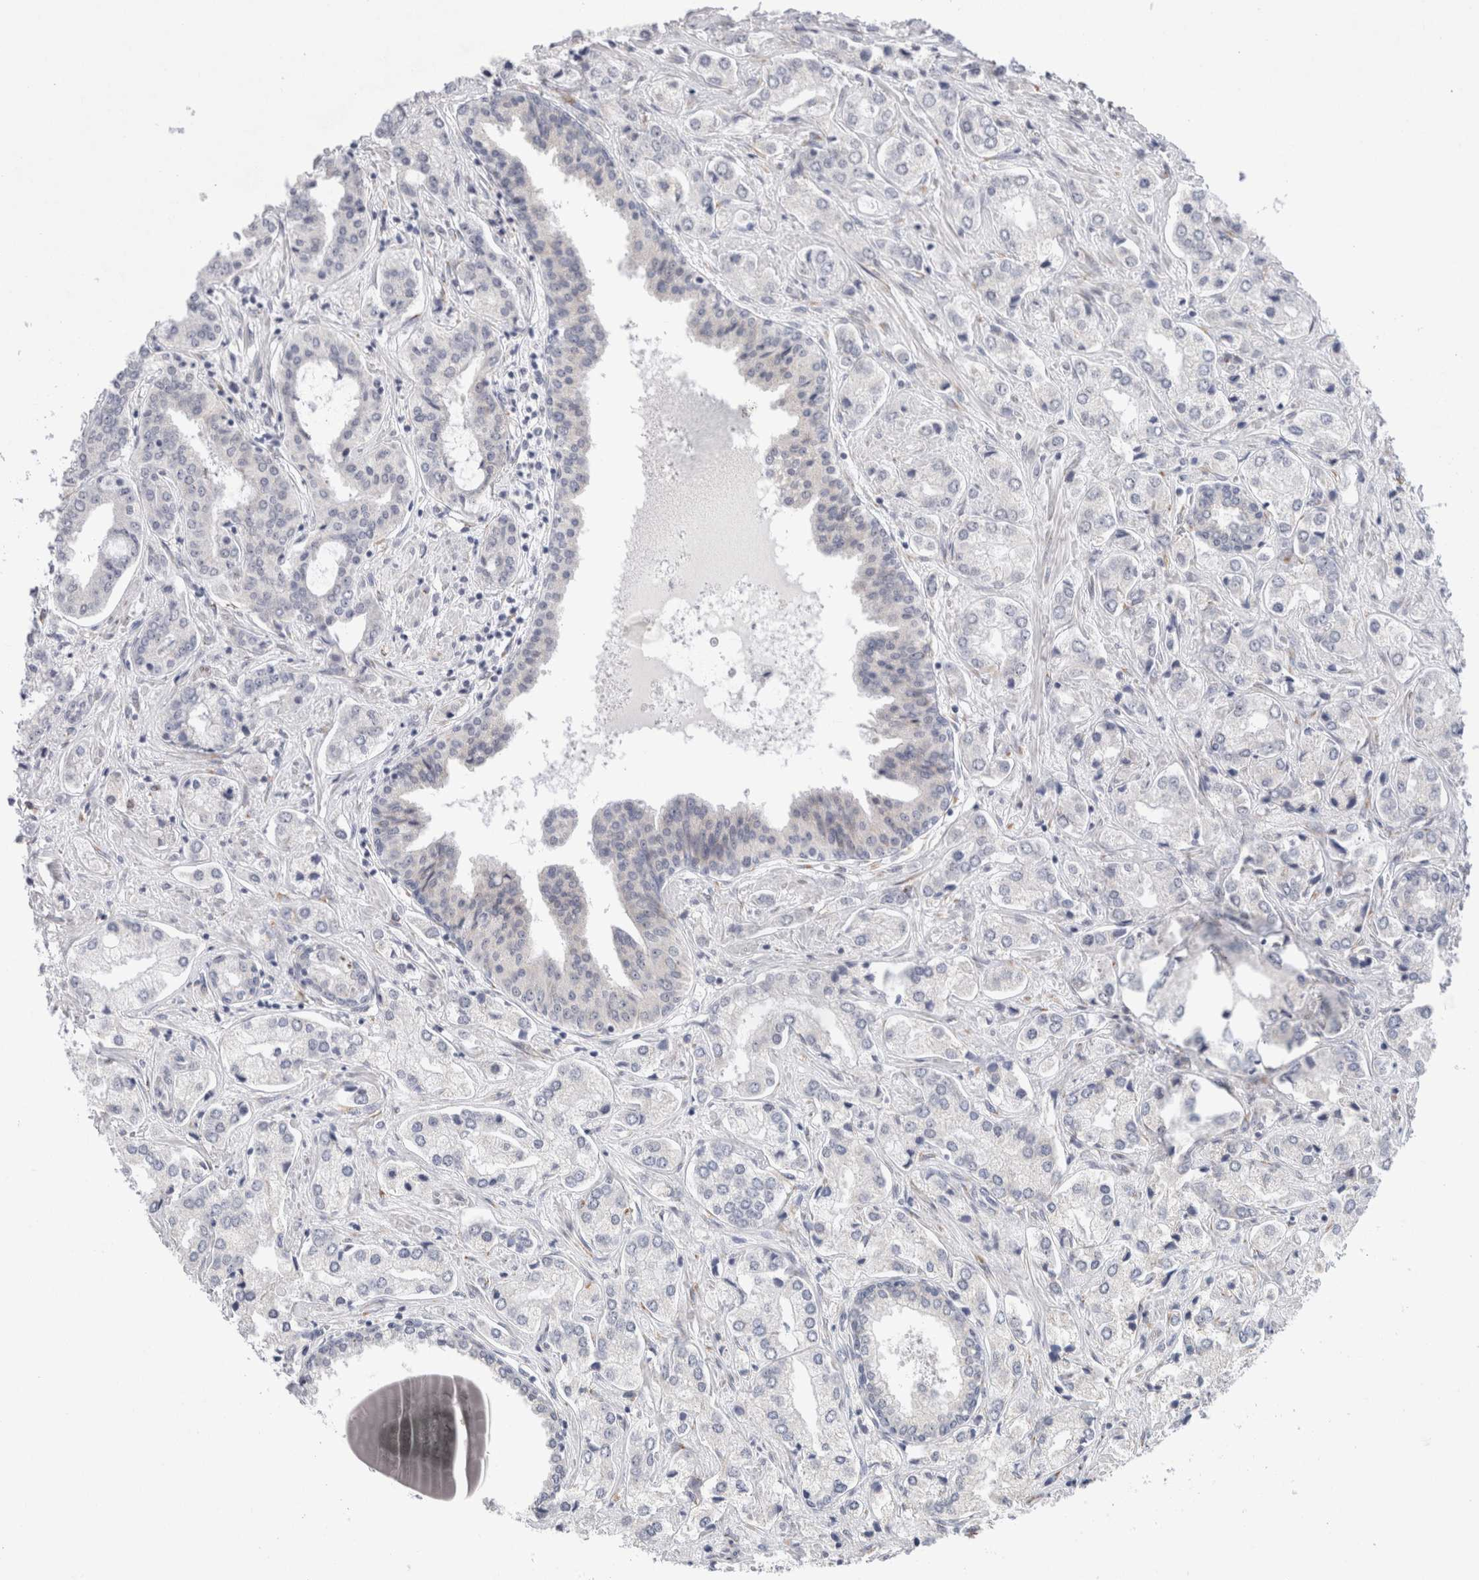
{"staining": {"intensity": "negative", "quantity": "none", "location": "none"}, "tissue": "prostate cancer", "cell_type": "Tumor cells", "image_type": "cancer", "snomed": [{"axis": "morphology", "description": "Adenocarcinoma, High grade"}, {"axis": "topography", "description": "Prostate"}], "caption": "High magnification brightfield microscopy of prostate cancer (high-grade adenocarcinoma) stained with DAB (3,3'-diaminobenzidine) (brown) and counterstained with hematoxylin (blue): tumor cells show no significant staining.", "gene": "TRMT1L", "patient": {"sex": "male", "age": 66}}